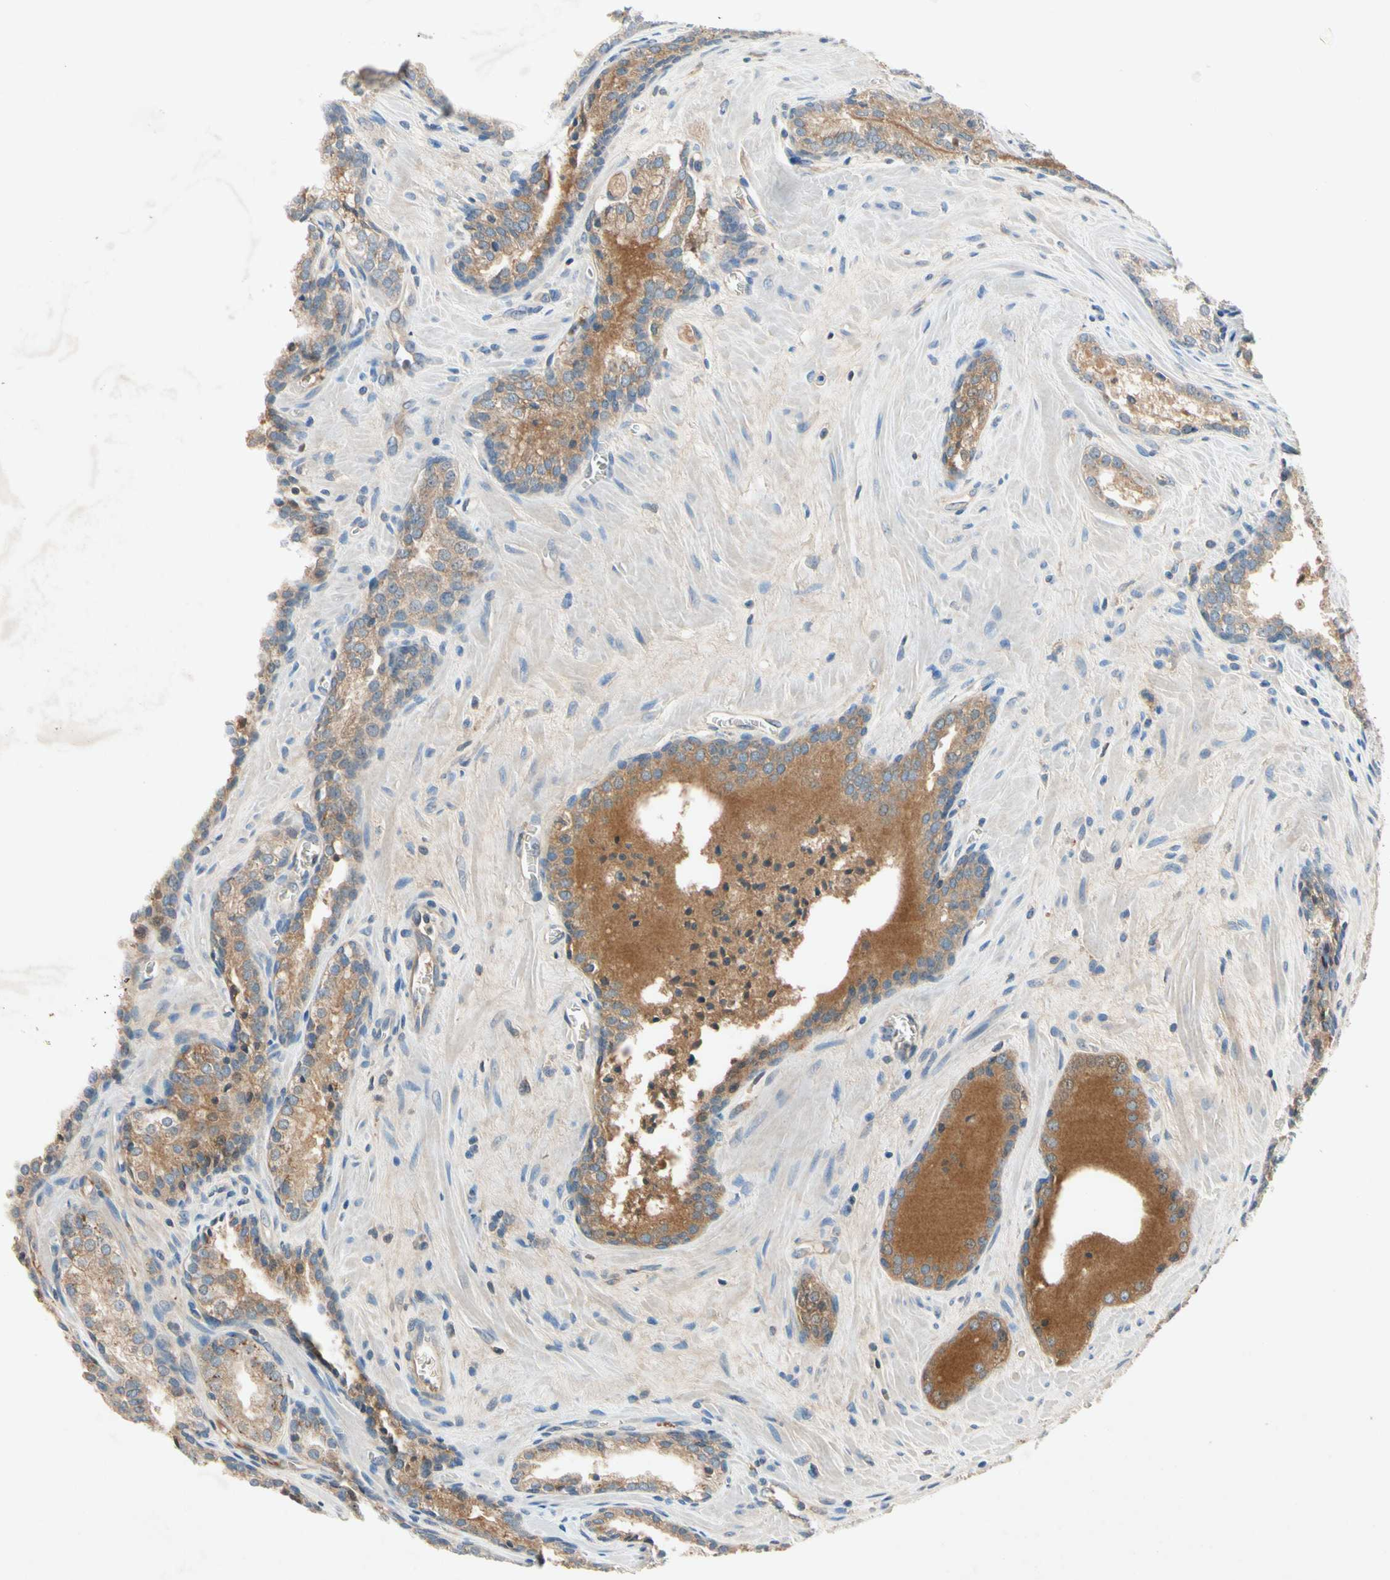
{"staining": {"intensity": "moderate", "quantity": ">75%", "location": "cytoplasmic/membranous"}, "tissue": "prostate cancer", "cell_type": "Tumor cells", "image_type": "cancer", "snomed": [{"axis": "morphology", "description": "Adenocarcinoma, Low grade"}, {"axis": "topography", "description": "Prostate"}], "caption": "Protein staining exhibits moderate cytoplasmic/membranous expression in approximately >75% of tumor cells in adenocarcinoma (low-grade) (prostate). (Brightfield microscopy of DAB IHC at high magnification).", "gene": "IL1RL1", "patient": {"sex": "male", "age": 60}}